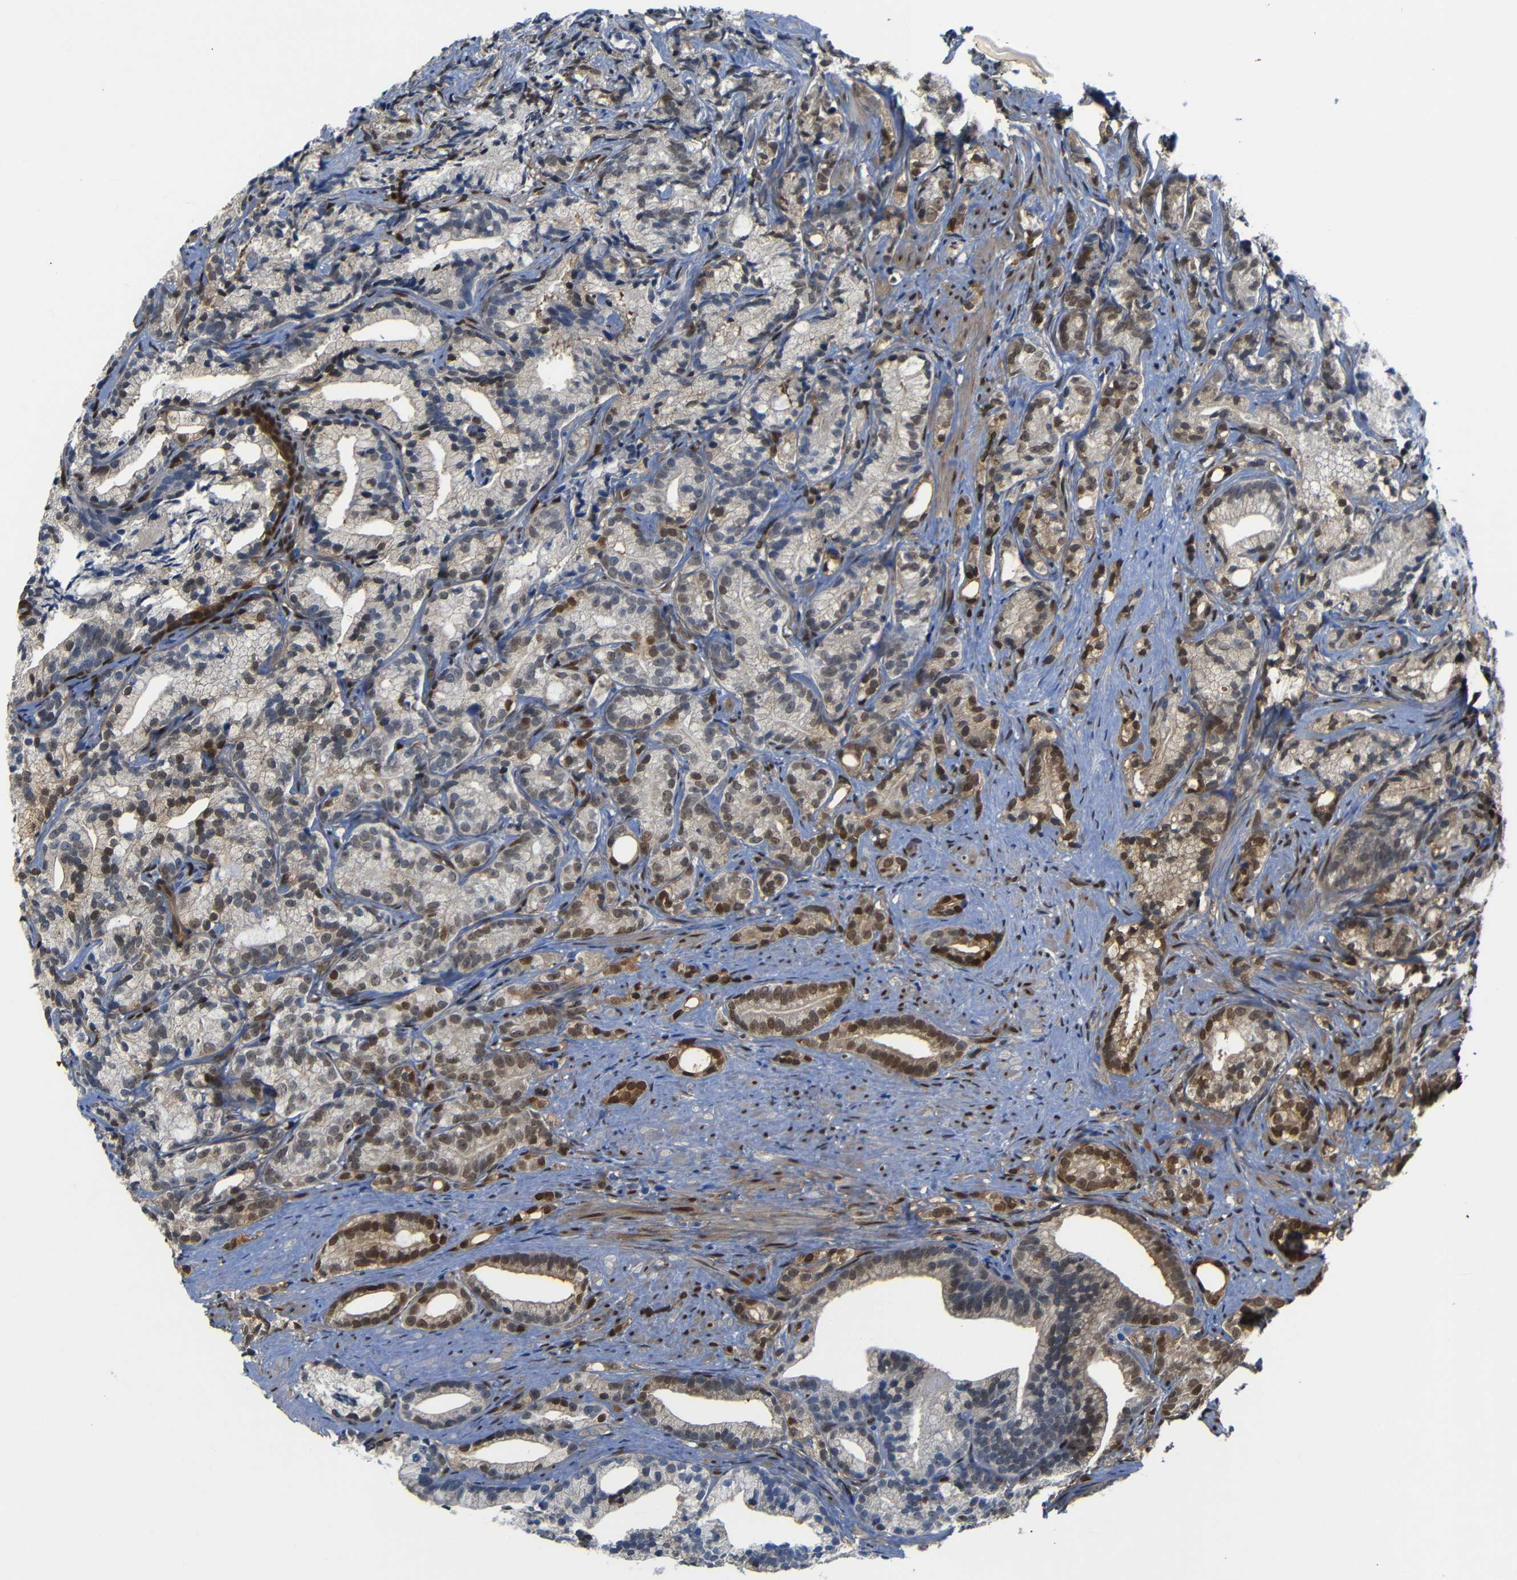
{"staining": {"intensity": "moderate", "quantity": "<25%", "location": "nuclear"}, "tissue": "prostate cancer", "cell_type": "Tumor cells", "image_type": "cancer", "snomed": [{"axis": "morphology", "description": "Adenocarcinoma, Low grade"}, {"axis": "topography", "description": "Prostate"}], "caption": "Protein staining of prostate cancer tissue reveals moderate nuclear staining in about <25% of tumor cells. (DAB = brown stain, brightfield microscopy at high magnification).", "gene": "YAP1", "patient": {"sex": "male", "age": 89}}